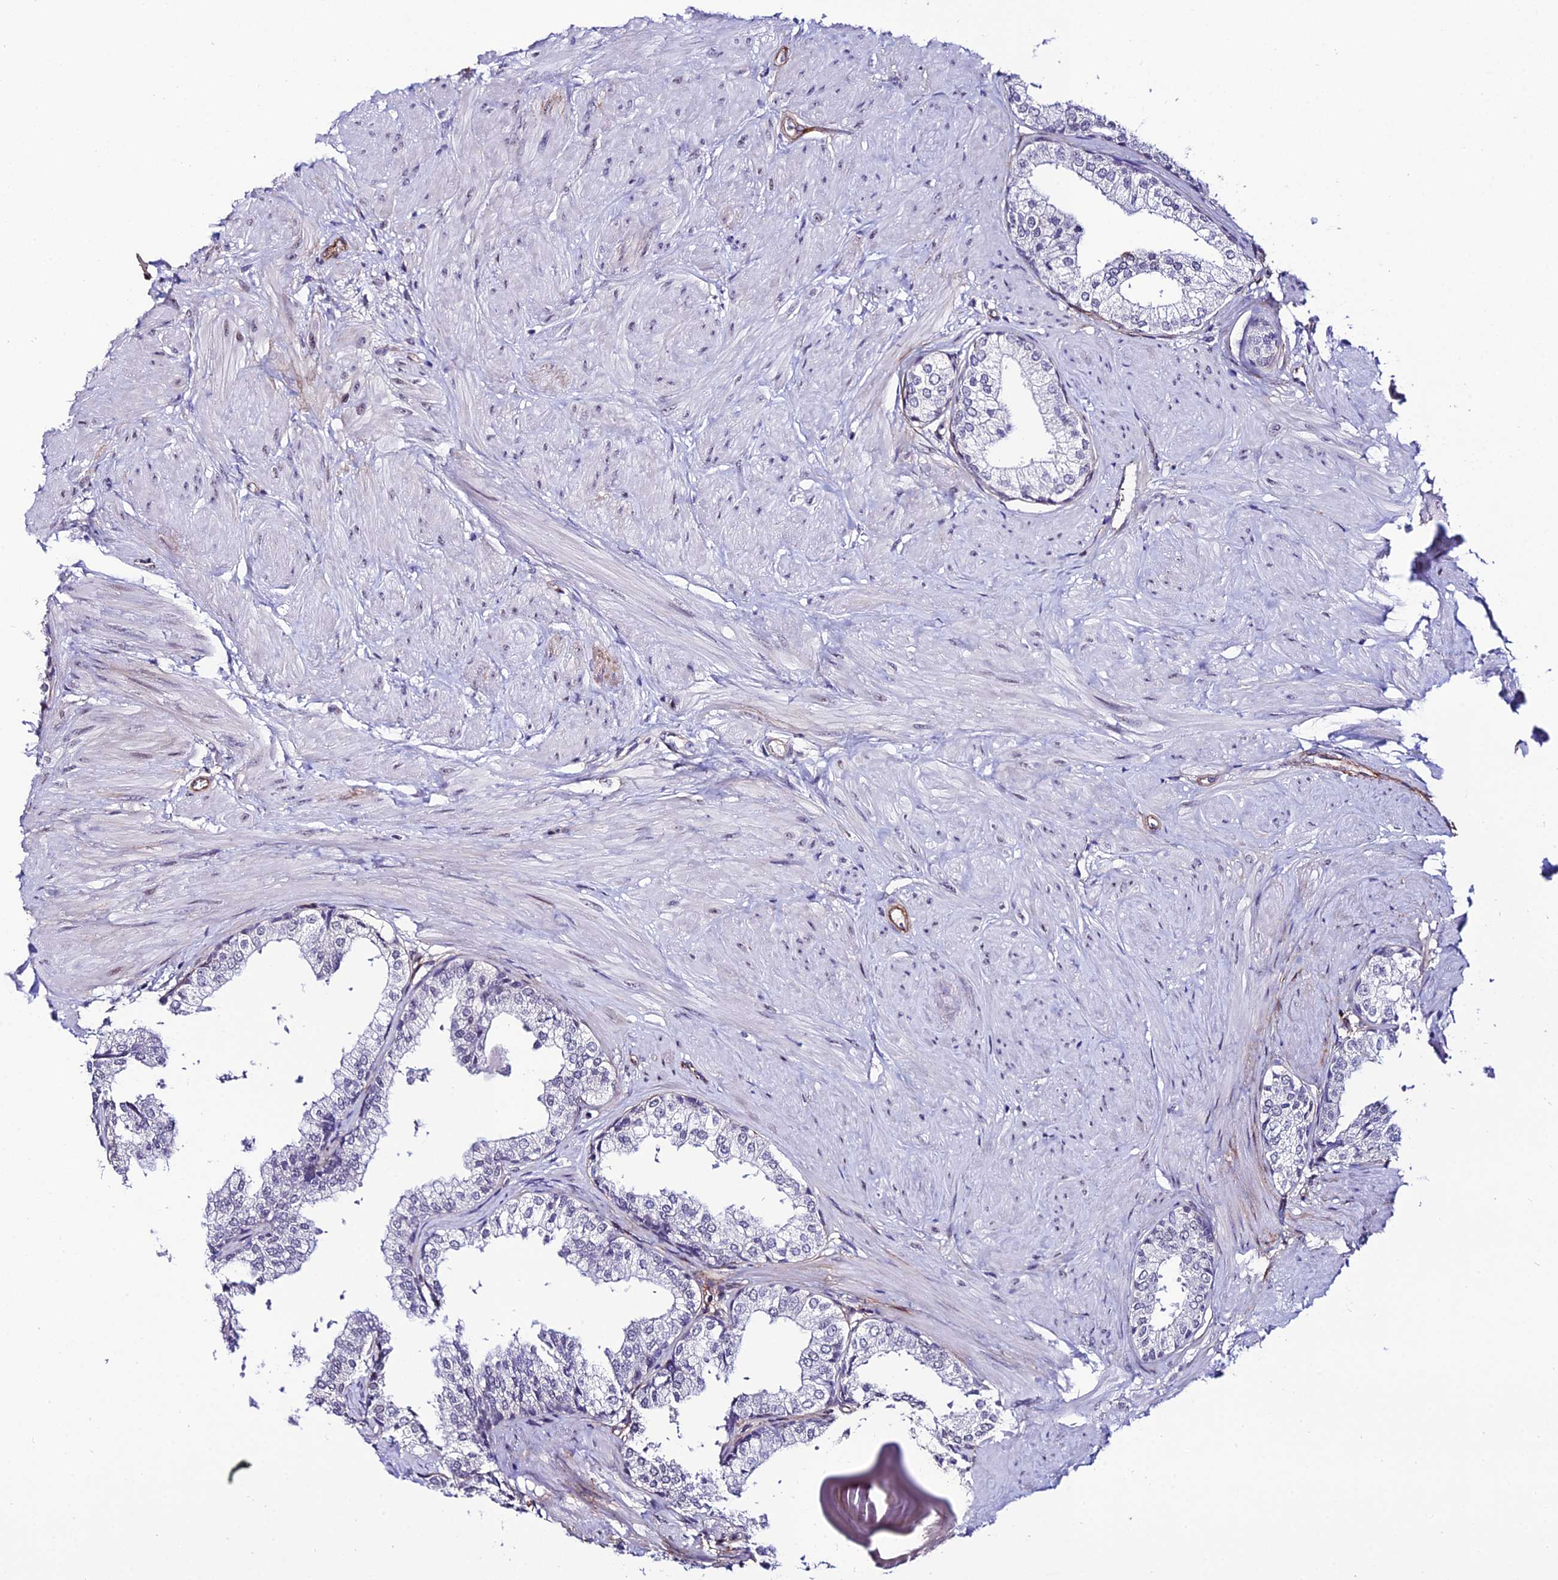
{"staining": {"intensity": "moderate", "quantity": "<25%", "location": "nuclear"}, "tissue": "prostate", "cell_type": "Glandular cells", "image_type": "normal", "snomed": [{"axis": "morphology", "description": "Normal tissue, NOS"}, {"axis": "topography", "description": "Prostate"}], "caption": "This micrograph shows IHC staining of benign human prostate, with low moderate nuclear positivity in approximately <25% of glandular cells.", "gene": "SYT15B", "patient": {"sex": "male", "age": 48}}